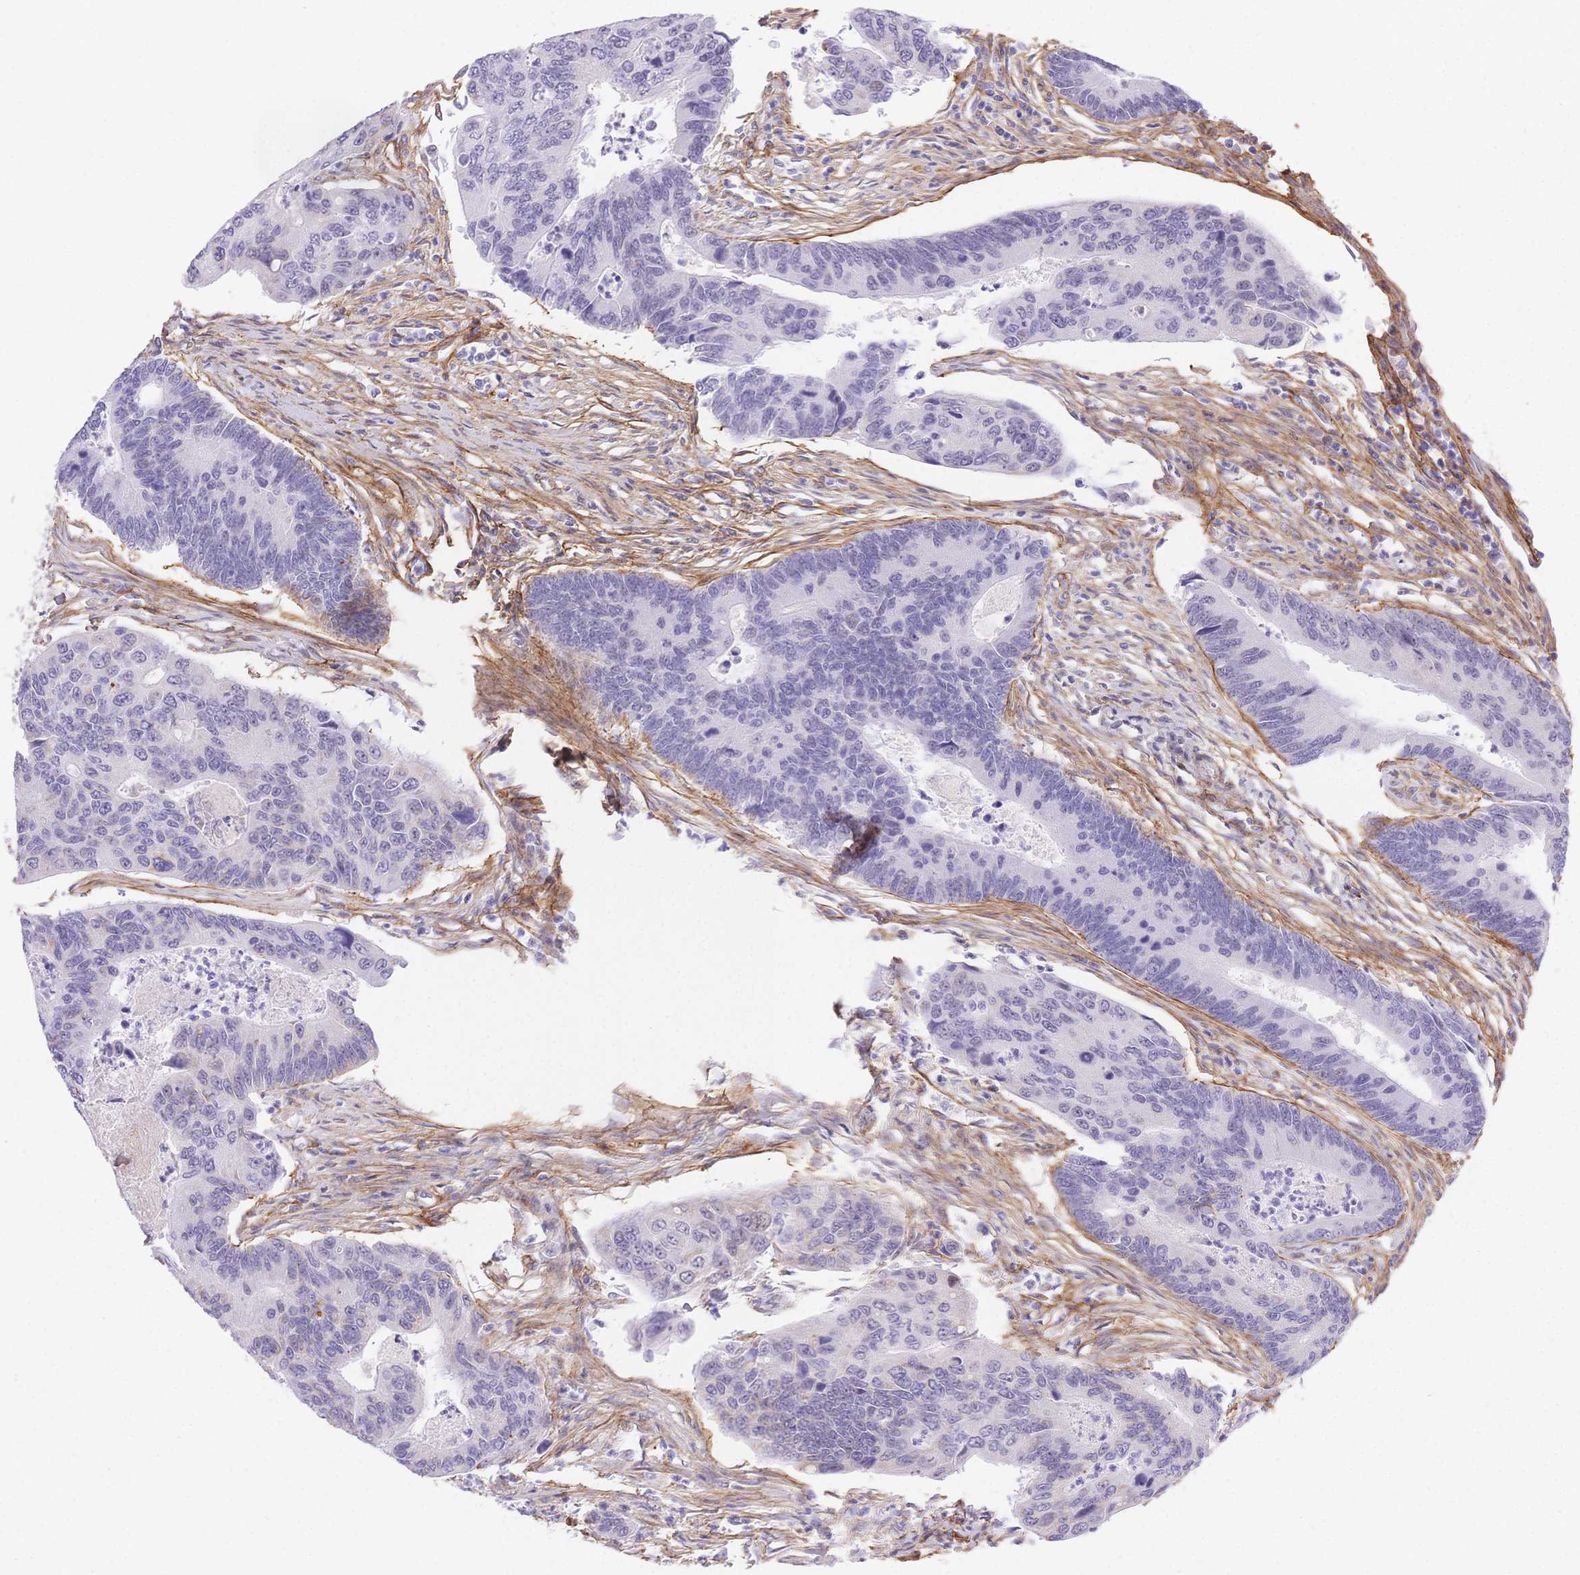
{"staining": {"intensity": "negative", "quantity": "none", "location": "none"}, "tissue": "colorectal cancer", "cell_type": "Tumor cells", "image_type": "cancer", "snomed": [{"axis": "morphology", "description": "Adenocarcinoma, NOS"}, {"axis": "topography", "description": "Colon"}], "caption": "High magnification brightfield microscopy of colorectal cancer stained with DAB (3,3'-diaminobenzidine) (brown) and counterstained with hematoxylin (blue): tumor cells show no significant staining.", "gene": "PDZD2", "patient": {"sex": "female", "age": 67}}